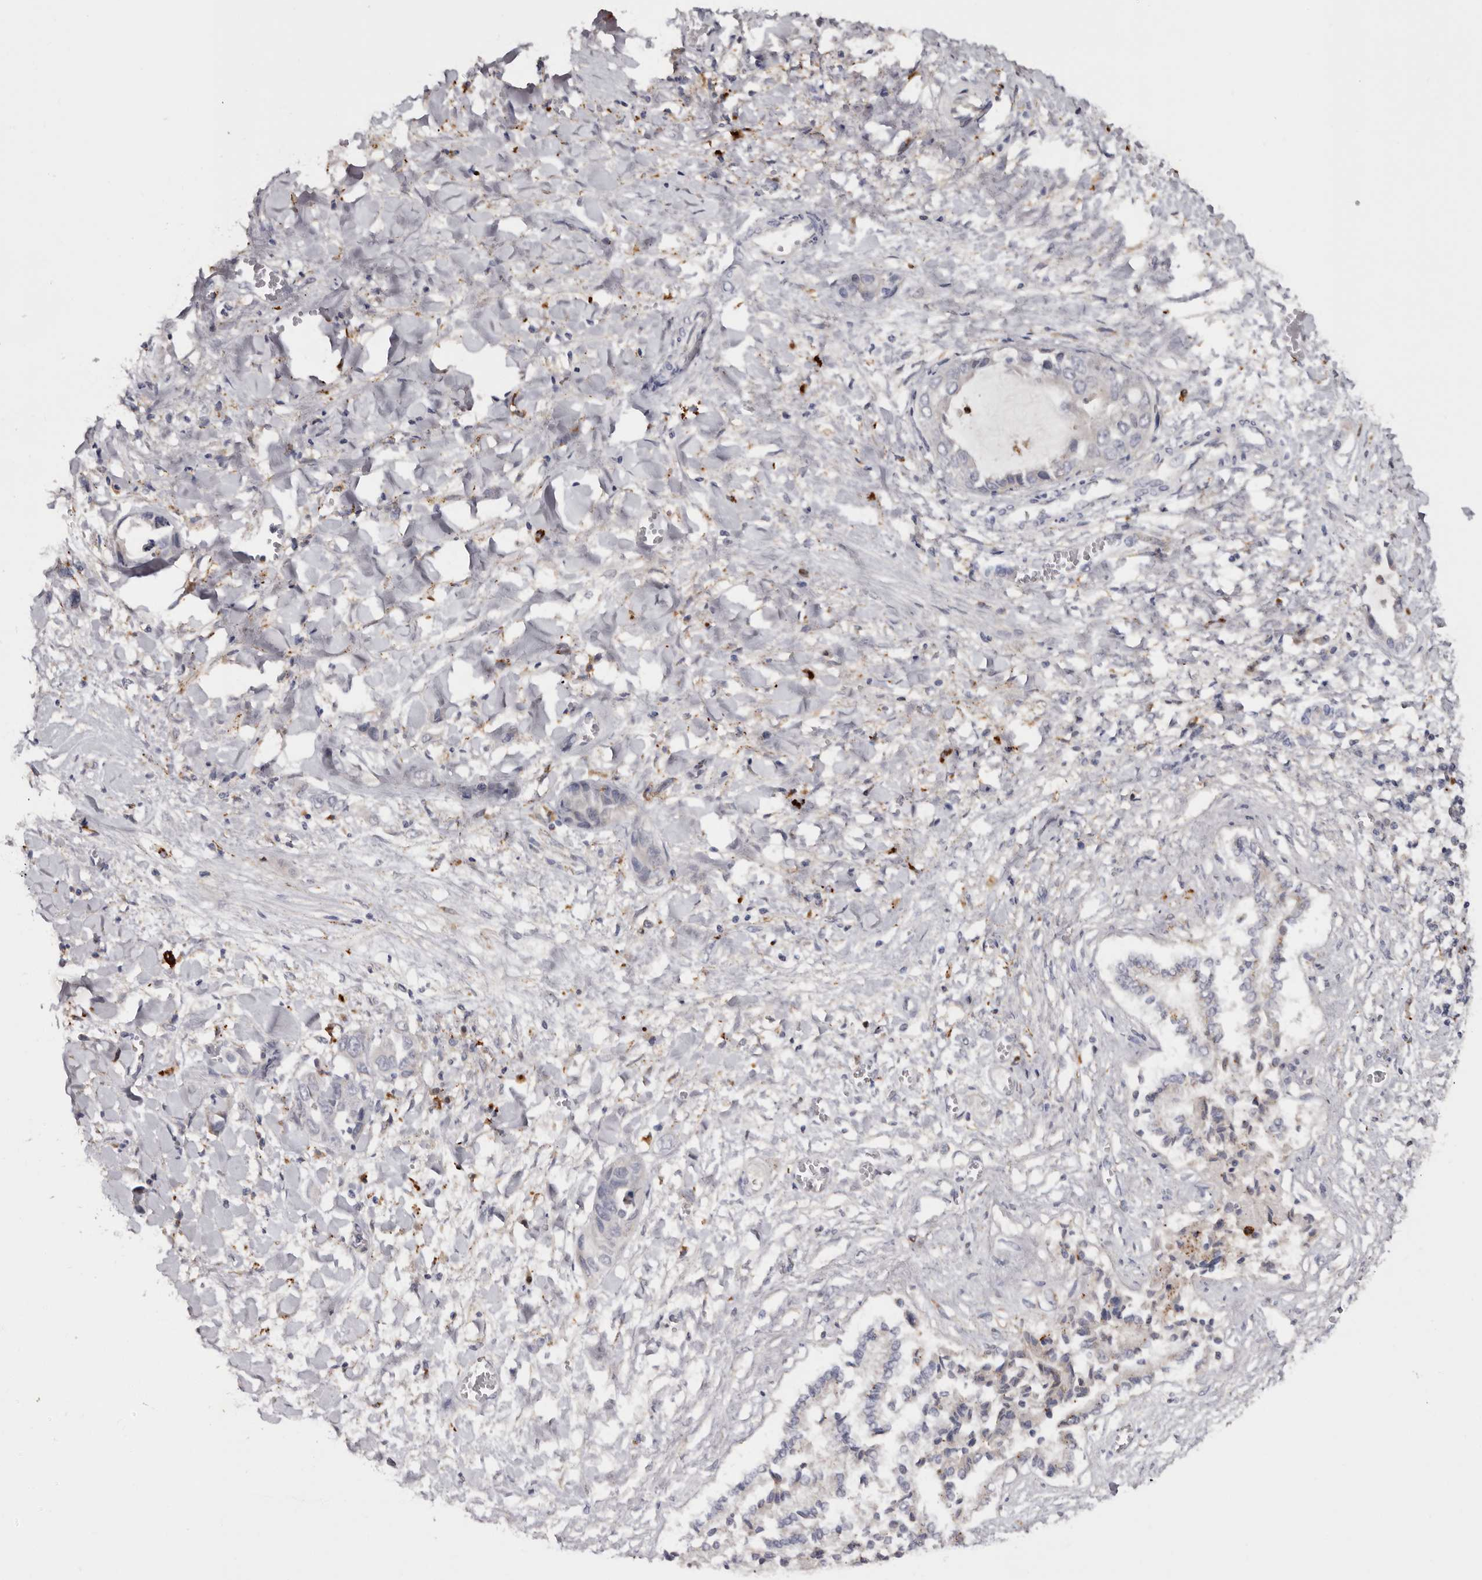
{"staining": {"intensity": "negative", "quantity": "none", "location": "none"}, "tissue": "liver cancer", "cell_type": "Tumor cells", "image_type": "cancer", "snomed": [{"axis": "morphology", "description": "Cholangiocarcinoma"}, {"axis": "topography", "description": "Liver"}], "caption": "A micrograph of cholangiocarcinoma (liver) stained for a protein displays no brown staining in tumor cells. (DAB immunohistochemistry (IHC) visualized using brightfield microscopy, high magnification).", "gene": "DAP", "patient": {"sex": "female", "age": 52}}